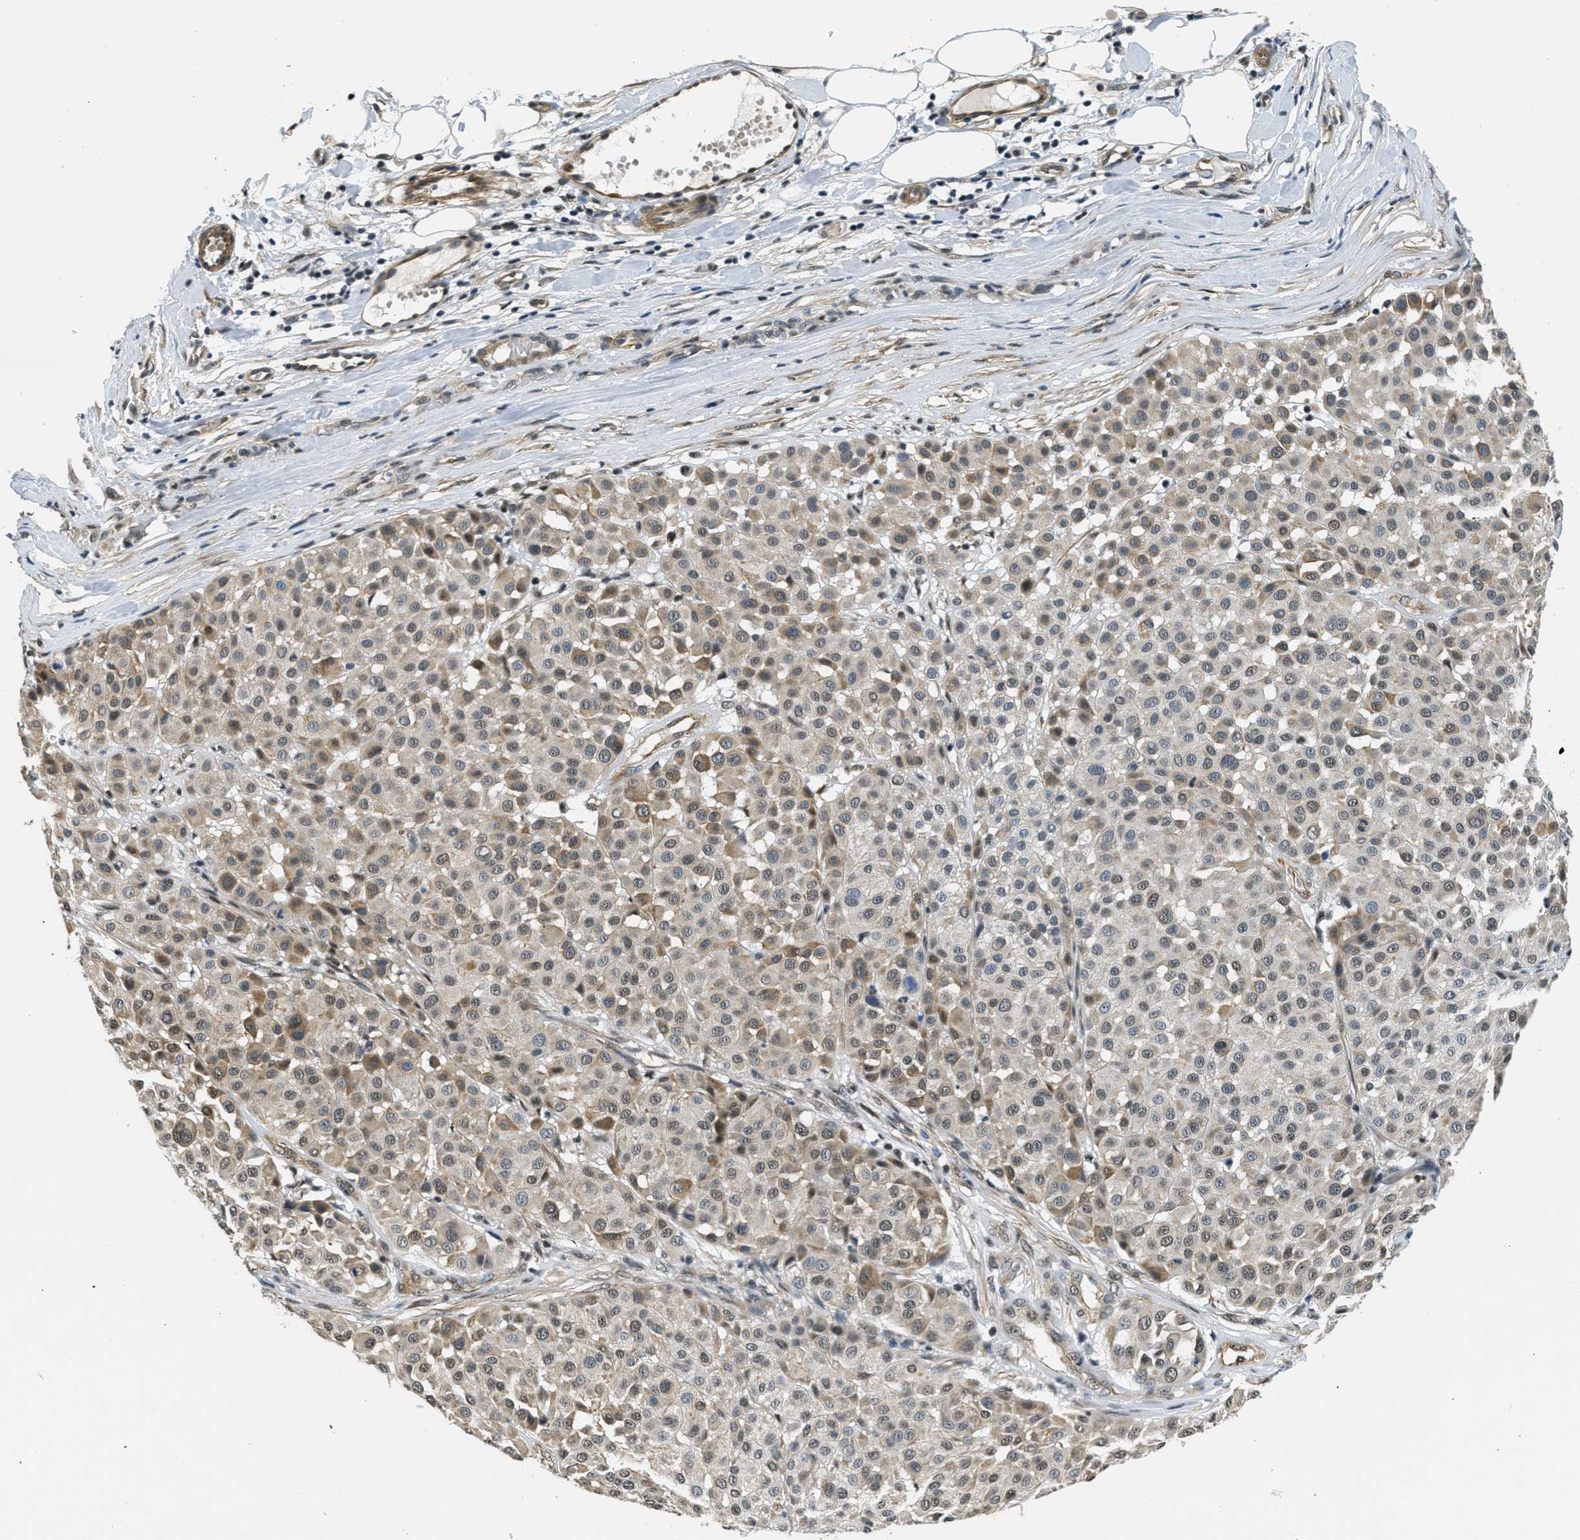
{"staining": {"intensity": "moderate", "quantity": "25%-75%", "location": "cytoplasmic/membranous"}, "tissue": "melanoma", "cell_type": "Tumor cells", "image_type": "cancer", "snomed": [{"axis": "morphology", "description": "Malignant melanoma, Metastatic site"}, {"axis": "topography", "description": "Soft tissue"}], "caption": "This micrograph displays immunohistochemistry (IHC) staining of human melanoma, with medium moderate cytoplasmic/membranous positivity in approximately 25%-75% of tumor cells.", "gene": "CFAP36", "patient": {"sex": "male", "age": 41}}